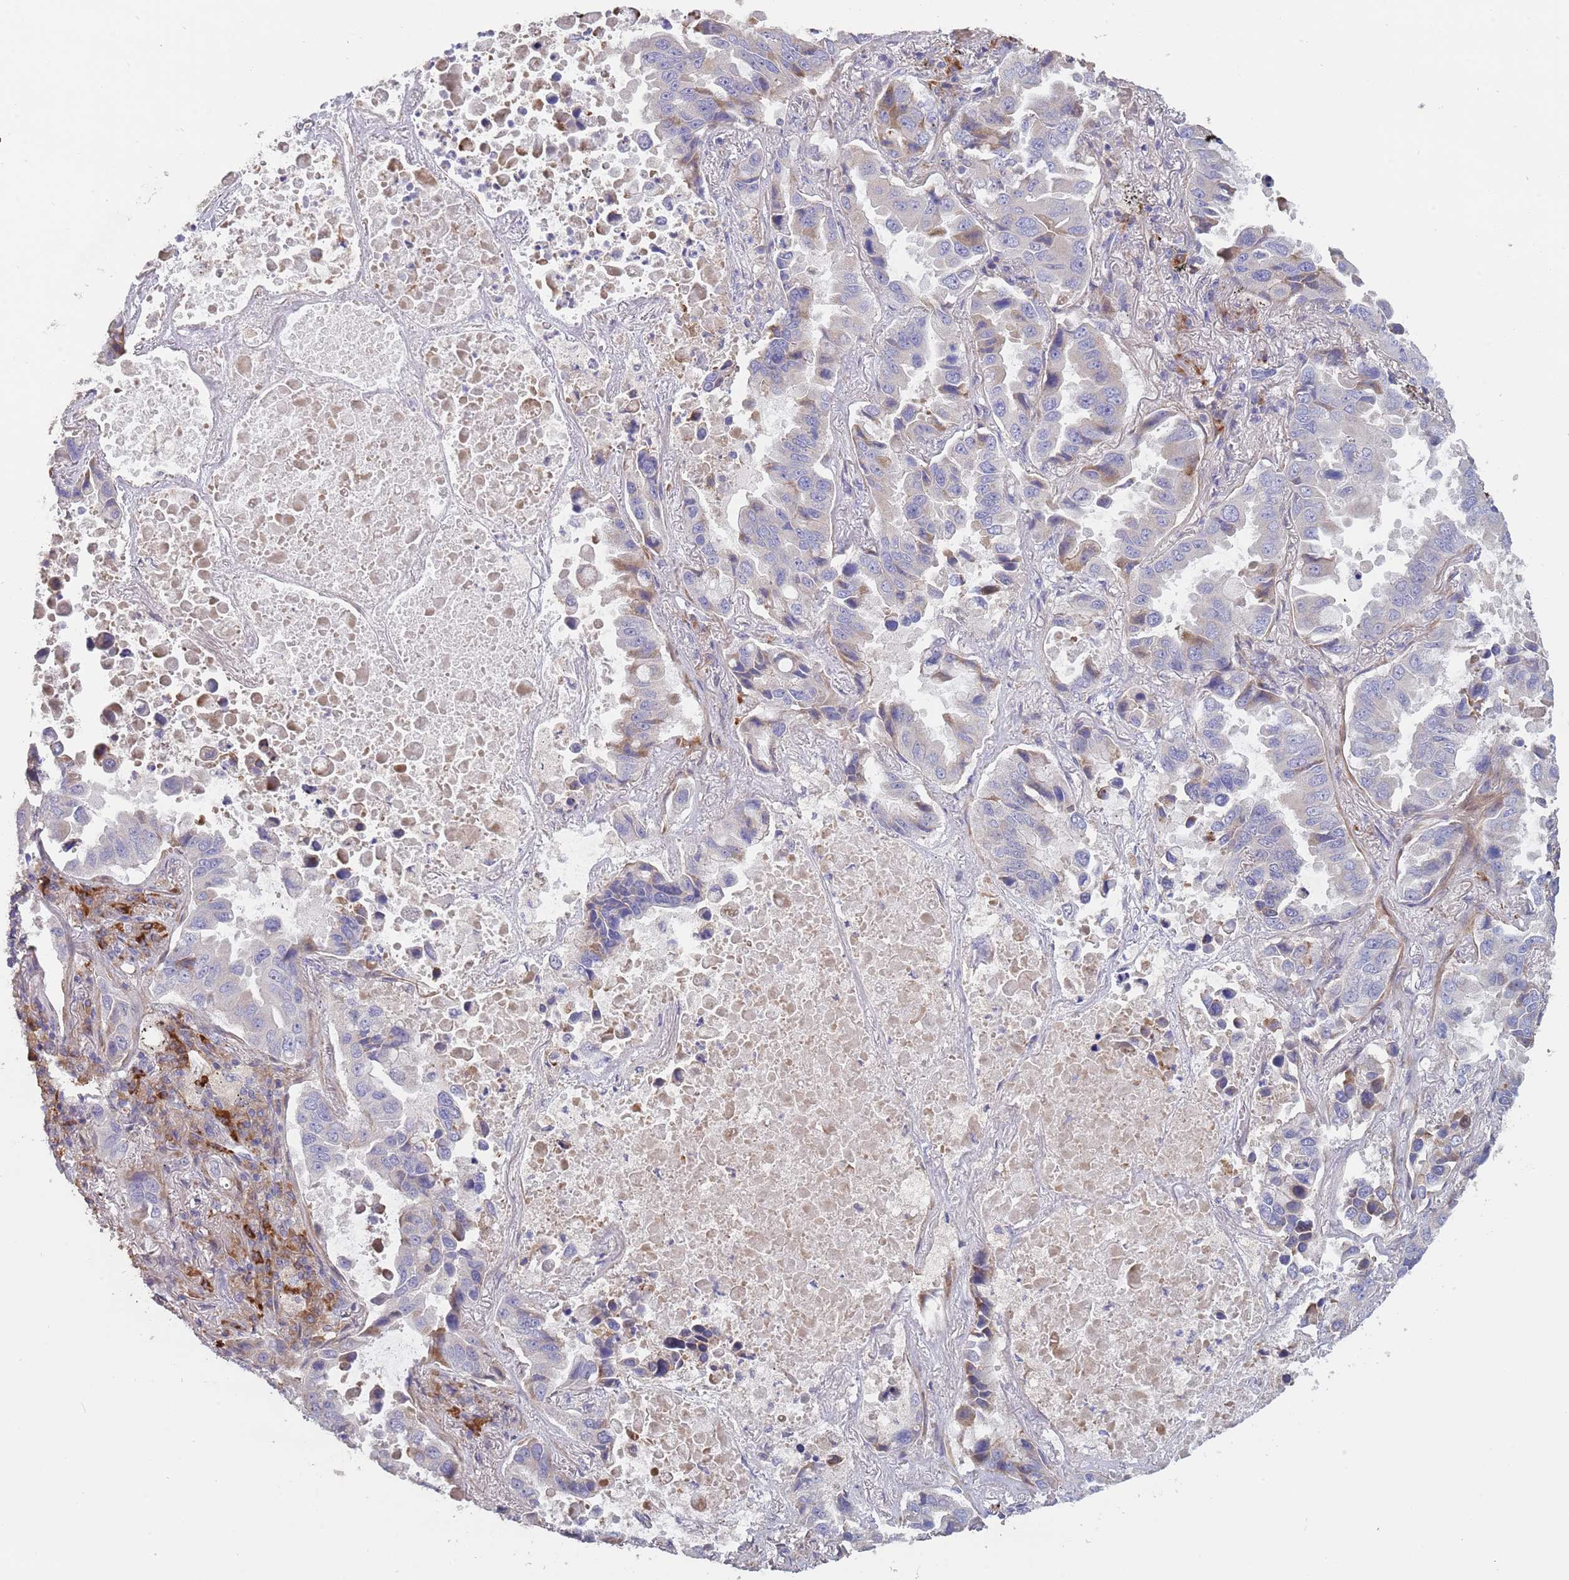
{"staining": {"intensity": "weak", "quantity": "<25%", "location": "cytoplasmic/membranous"}, "tissue": "lung cancer", "cell_type": "Tumor cells", "image_type": "cancer", "snomed": [{"axis": "morphology", "description": "Adenocarcinoma, NOS"}, {"axis": "topography", "description": "Lung"}], "caption": "Immunohistochemical staining of adenocarcinoma (lung) displays no significant positivity in tumor cells. (Immunohistochemistry, brightfield microscopy, high magnification).", "gene": "SUSD1", "patient": {"sex": "male", "age": 64}}